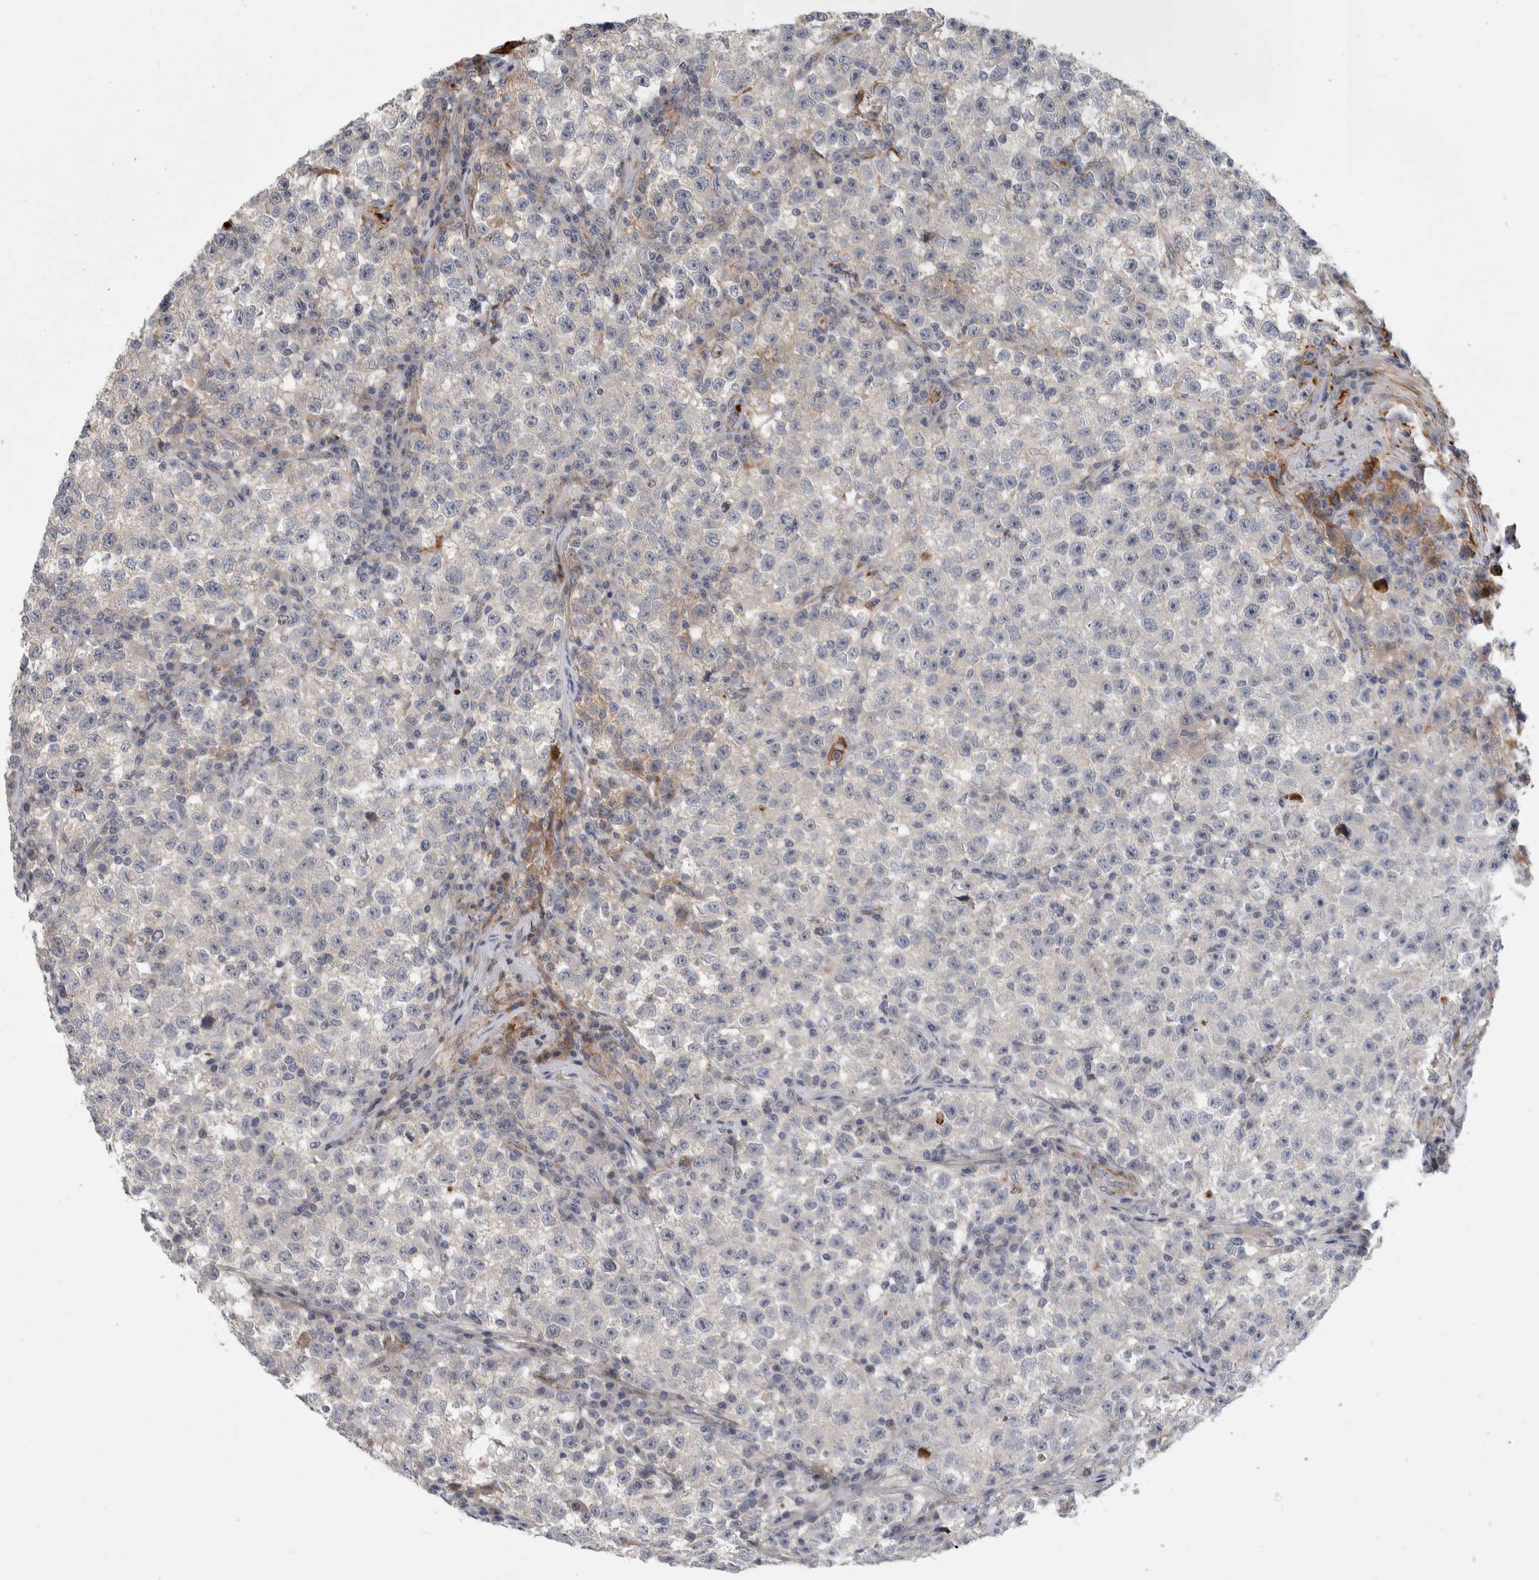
{"staining": {"intensity": "negative", "quantity": "none", "location": "none"}, "tissue": "testis cancer", "cell_type": "Tumor cells", "image_type": "cancer", "snomed": [{"axis": "morphology", "description": "Seminoma, NOS"}, {"axis": "topography", "description": "Testis"}], "caption": "IHC photomicrograph of neoplastic tissue: testis cancer (seminoma) stained with DAB exhibits no significant protein positivity in tumor cells.", "gene": "PSMG3", "patient": {"sex": "male", "age": 22}}